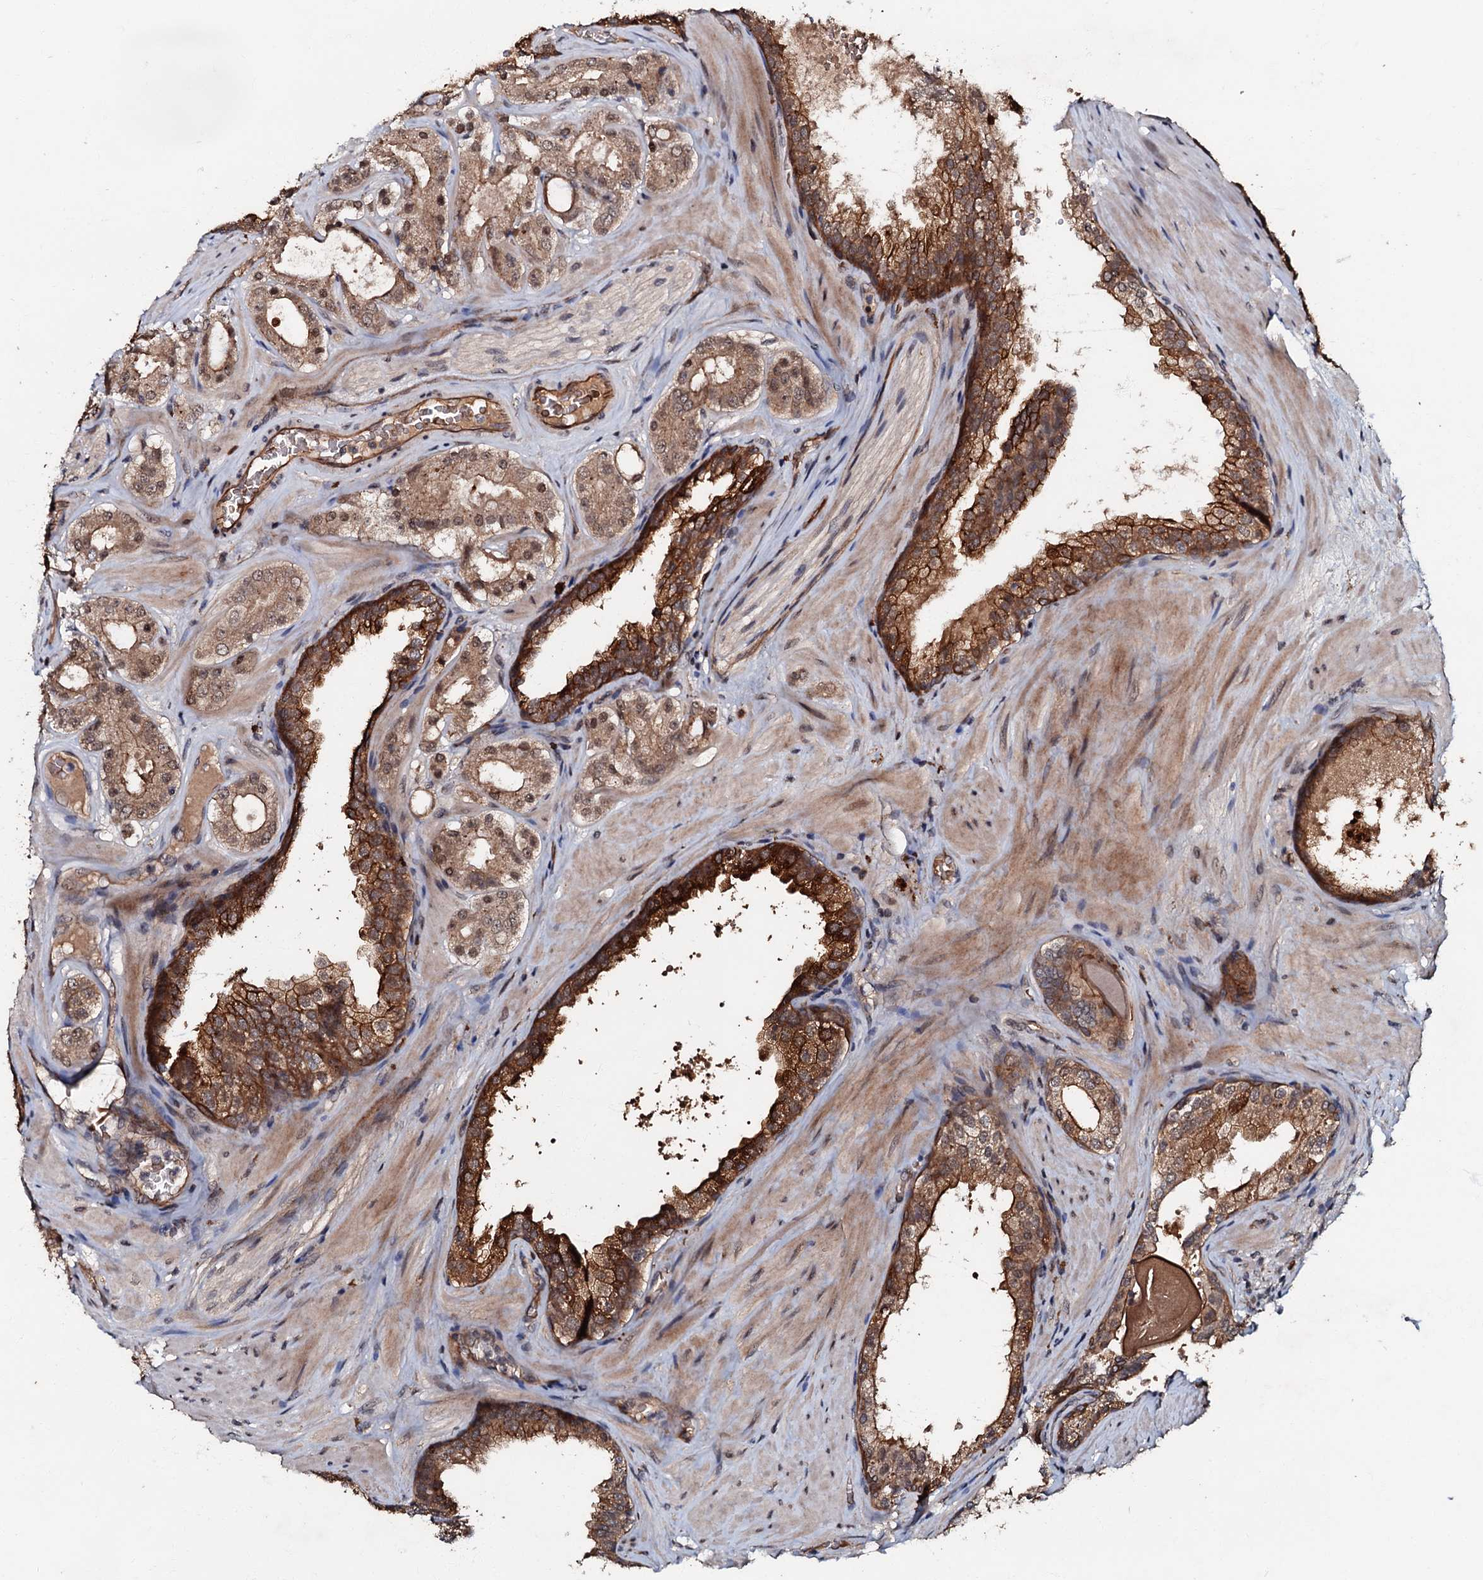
{"staining": {"intensity": "moderate", "quantity": ">75%", "location": "cytoplasmic/membranous"}, "tissue": "prostate cancer", "cell_type": "Tumor cells", "image_type": "cancer", "snomed": [{"axis": "morphology", "description": "Adenocarcinoma, High grade"}, {"axis": "topography", "description": "Prostate"}], "caption": "An image of human prostate cancer stained for a protein shows moderate cytoplasmic/membranous brown staining in tumor cells. (DAB (3,3'-diaminobenzidine) IHC, brown staining for protein, blue staining for nuclei).", "gene": "MANSC4", "patient": {"sex": "male", "age": 65}}